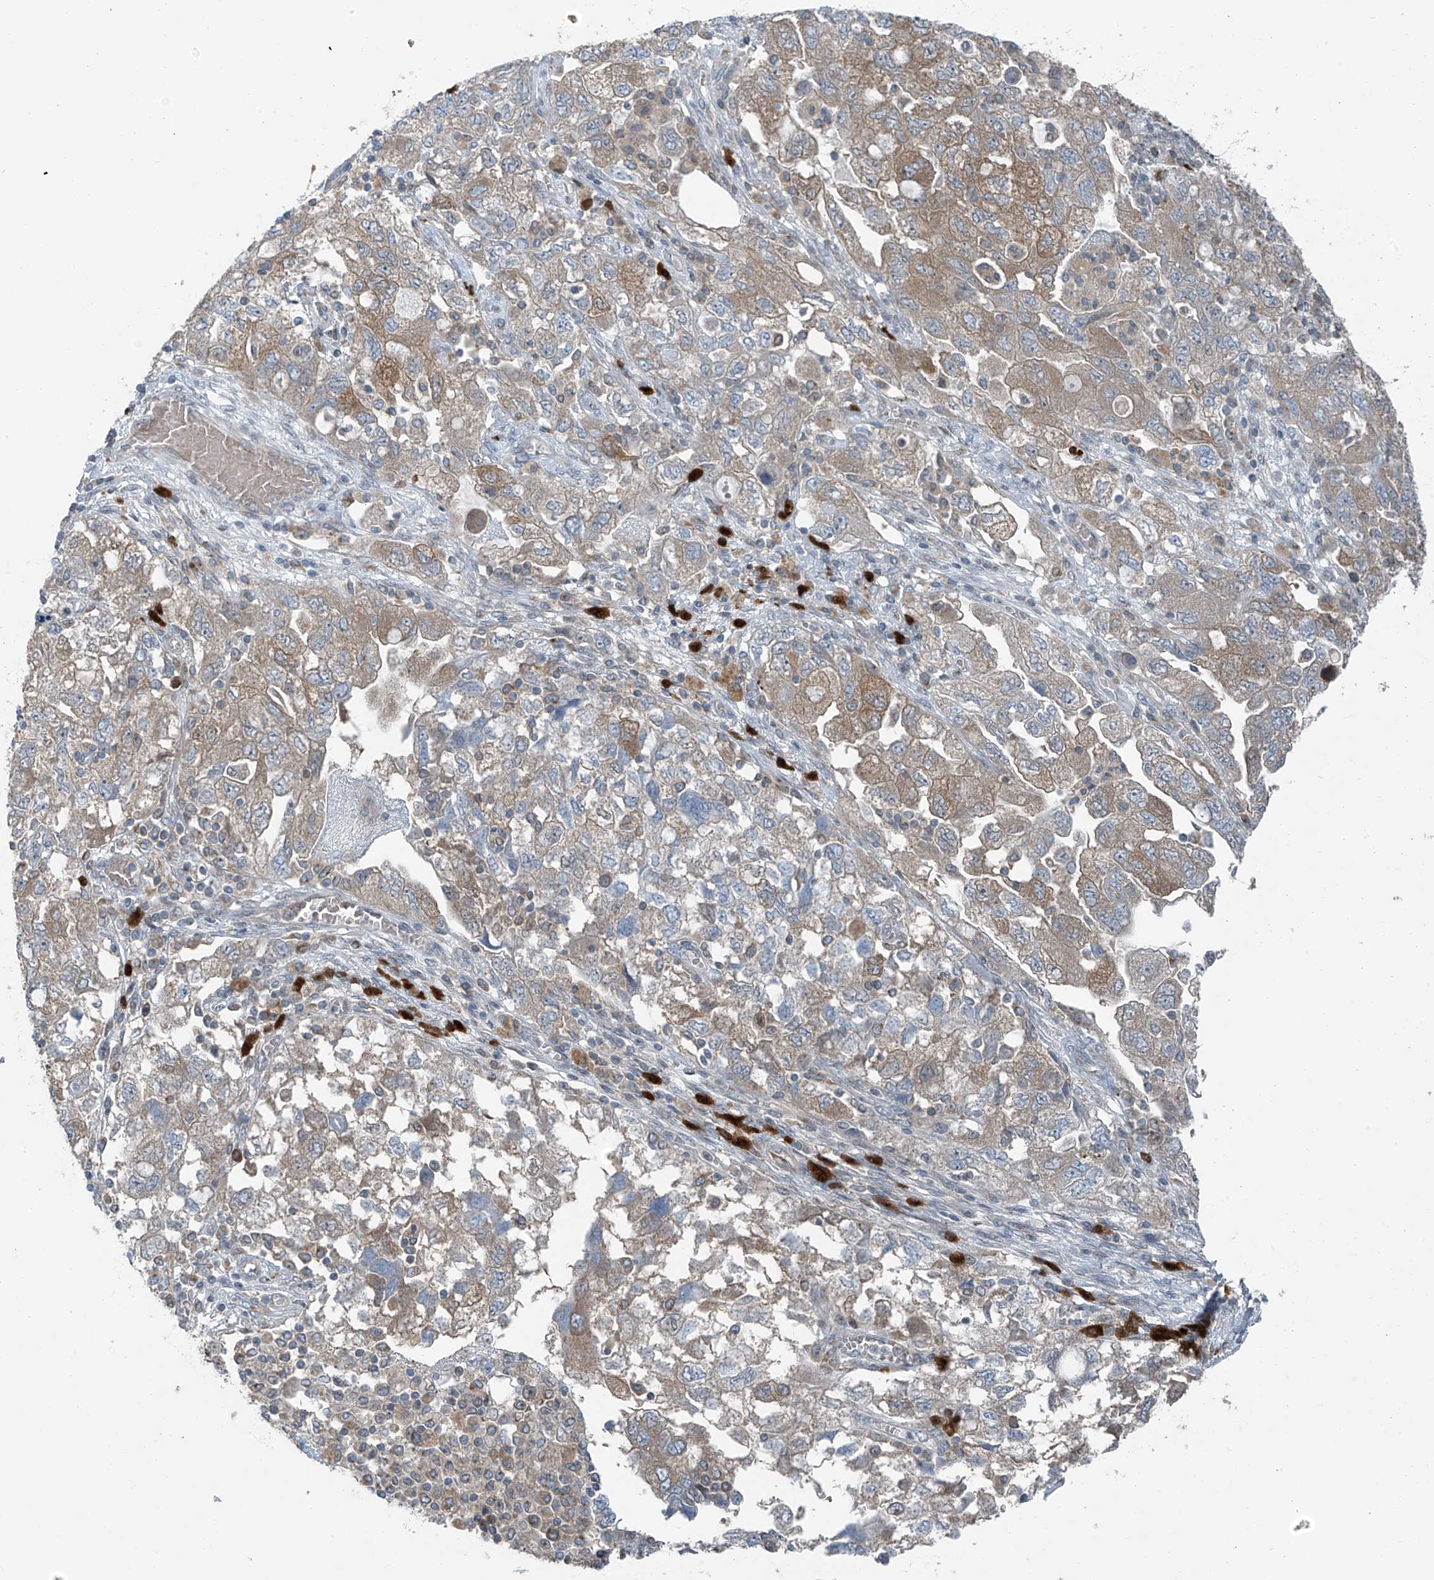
{"staining": {"intensity": "moderate", "quantity": "25%-75%", "location": "cytoplasmic/membranous"}, "tissue": "ovarian cancer", "cell_type": "Tumor cells", "image_type": "cancer", "snomed": [{"axis": "morphology", "description": "Carcinoma, NOS"}, {"axis": "morphology", "description": "Cystadenocarcinoma, serous, NOS"}, {"axis": "topography", "description": "Ovary"}], "caption": "Serous cystadenocarcinoma (ovarian) was stained to show a protein in brown. There is medium levels of moderate cytoplasmic/membranous positivity in about 25%-75% of tumor cells.", "gene": "SLC12A6", "patient": {"sex": "female", "age": 69}}